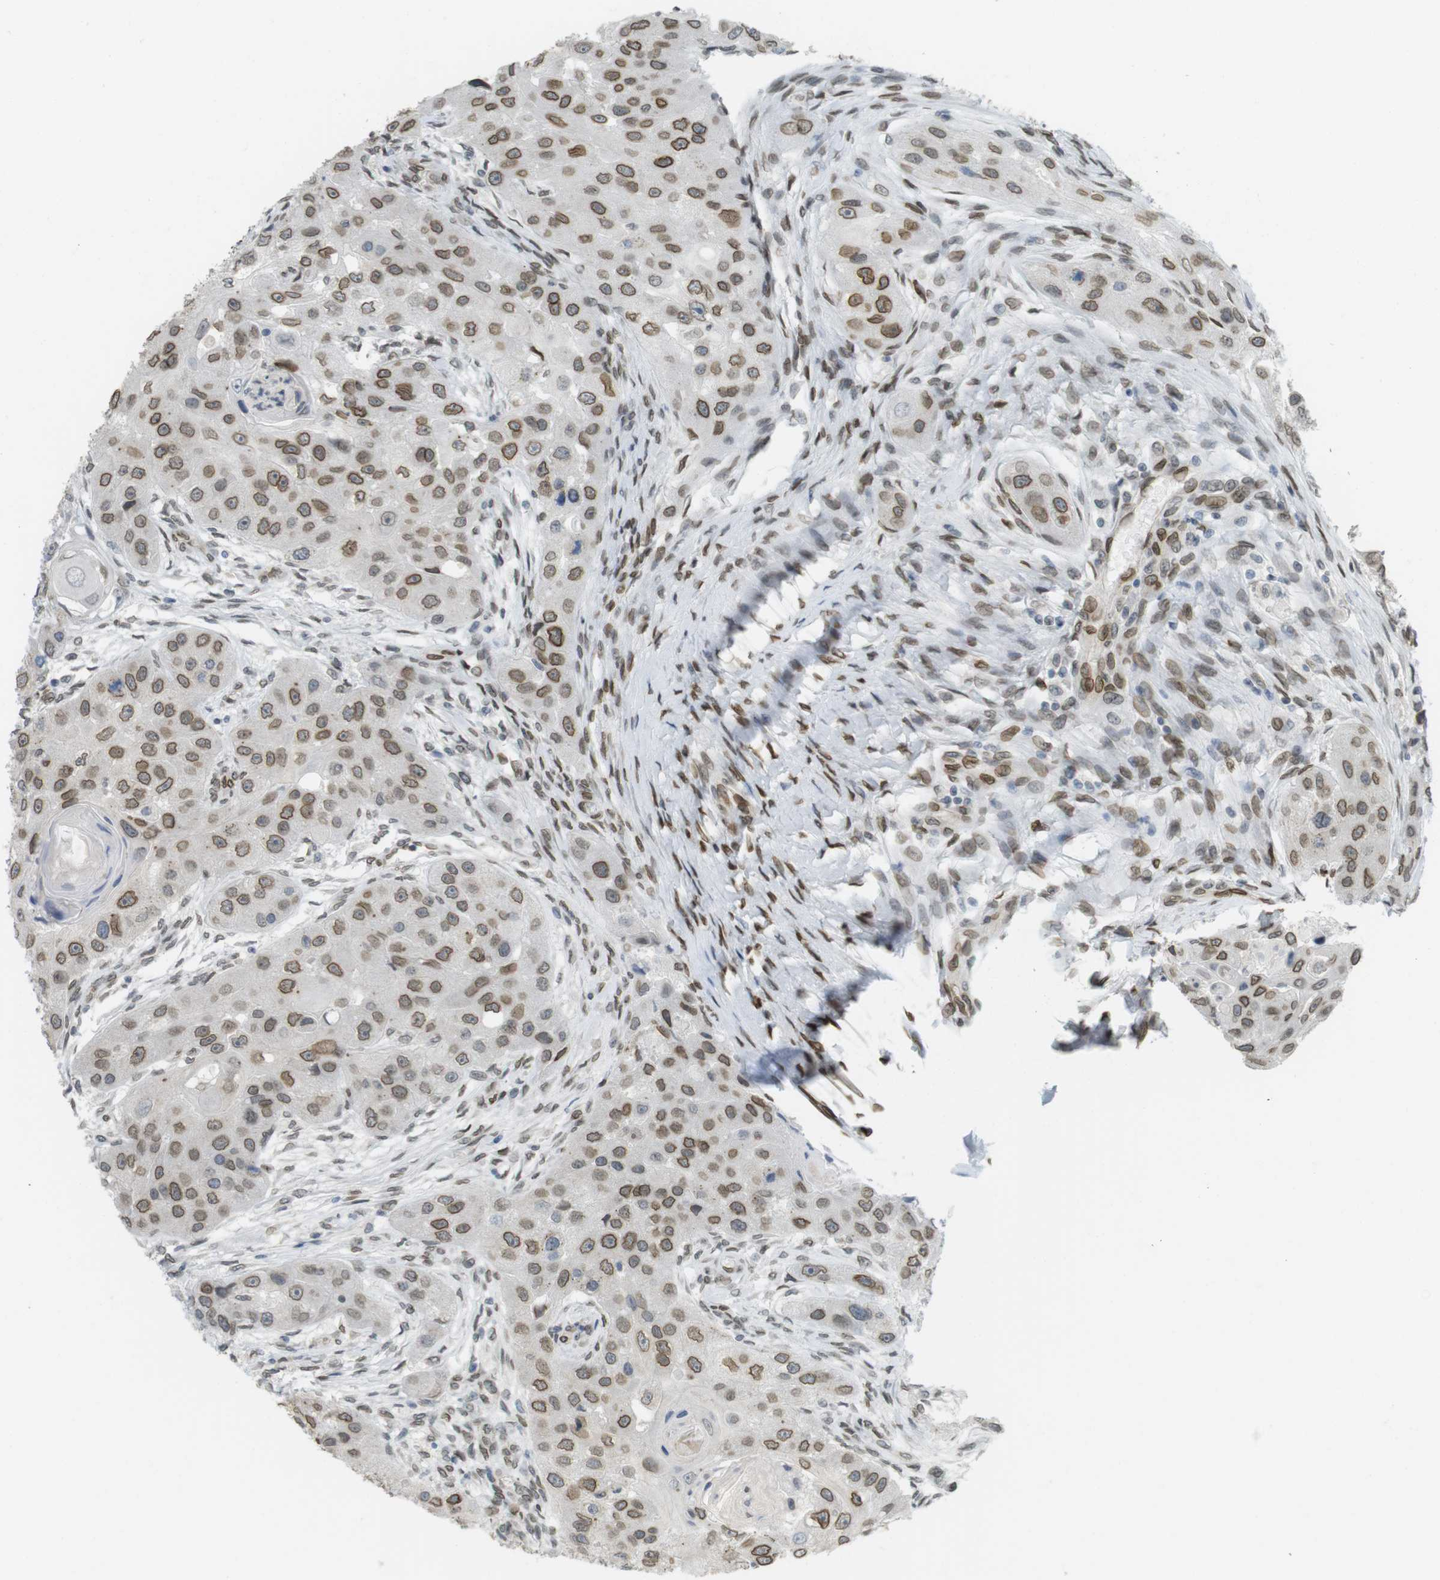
{"staining": {"intensity": "strong", "quantity": ">75%", "location": "cytoplasmic/membranous,nuclear"}, "tissue": "head and neck cancer", "cell_type": "Tumor cells", "image_type": "cancer", "snomed": [{"axis": "morphology", "description": "Normal tissue, NOS"}, {"axis": "morphology", "description": "Squamous cell carcinoma, NOS"}, {"axis": "topography", "description": "Skeletal muscle"}, {"axis": "topography", "description": "Head-Neck"}], "caption": "A brown stain highlights strong cytoplasmic/membranous and nuclear expression of a protein in human squamous cell carcinoma (head and neck) tumor cells.", "gene": "ARL6IP6", "patient": {"sex": "male", "age": 51}}